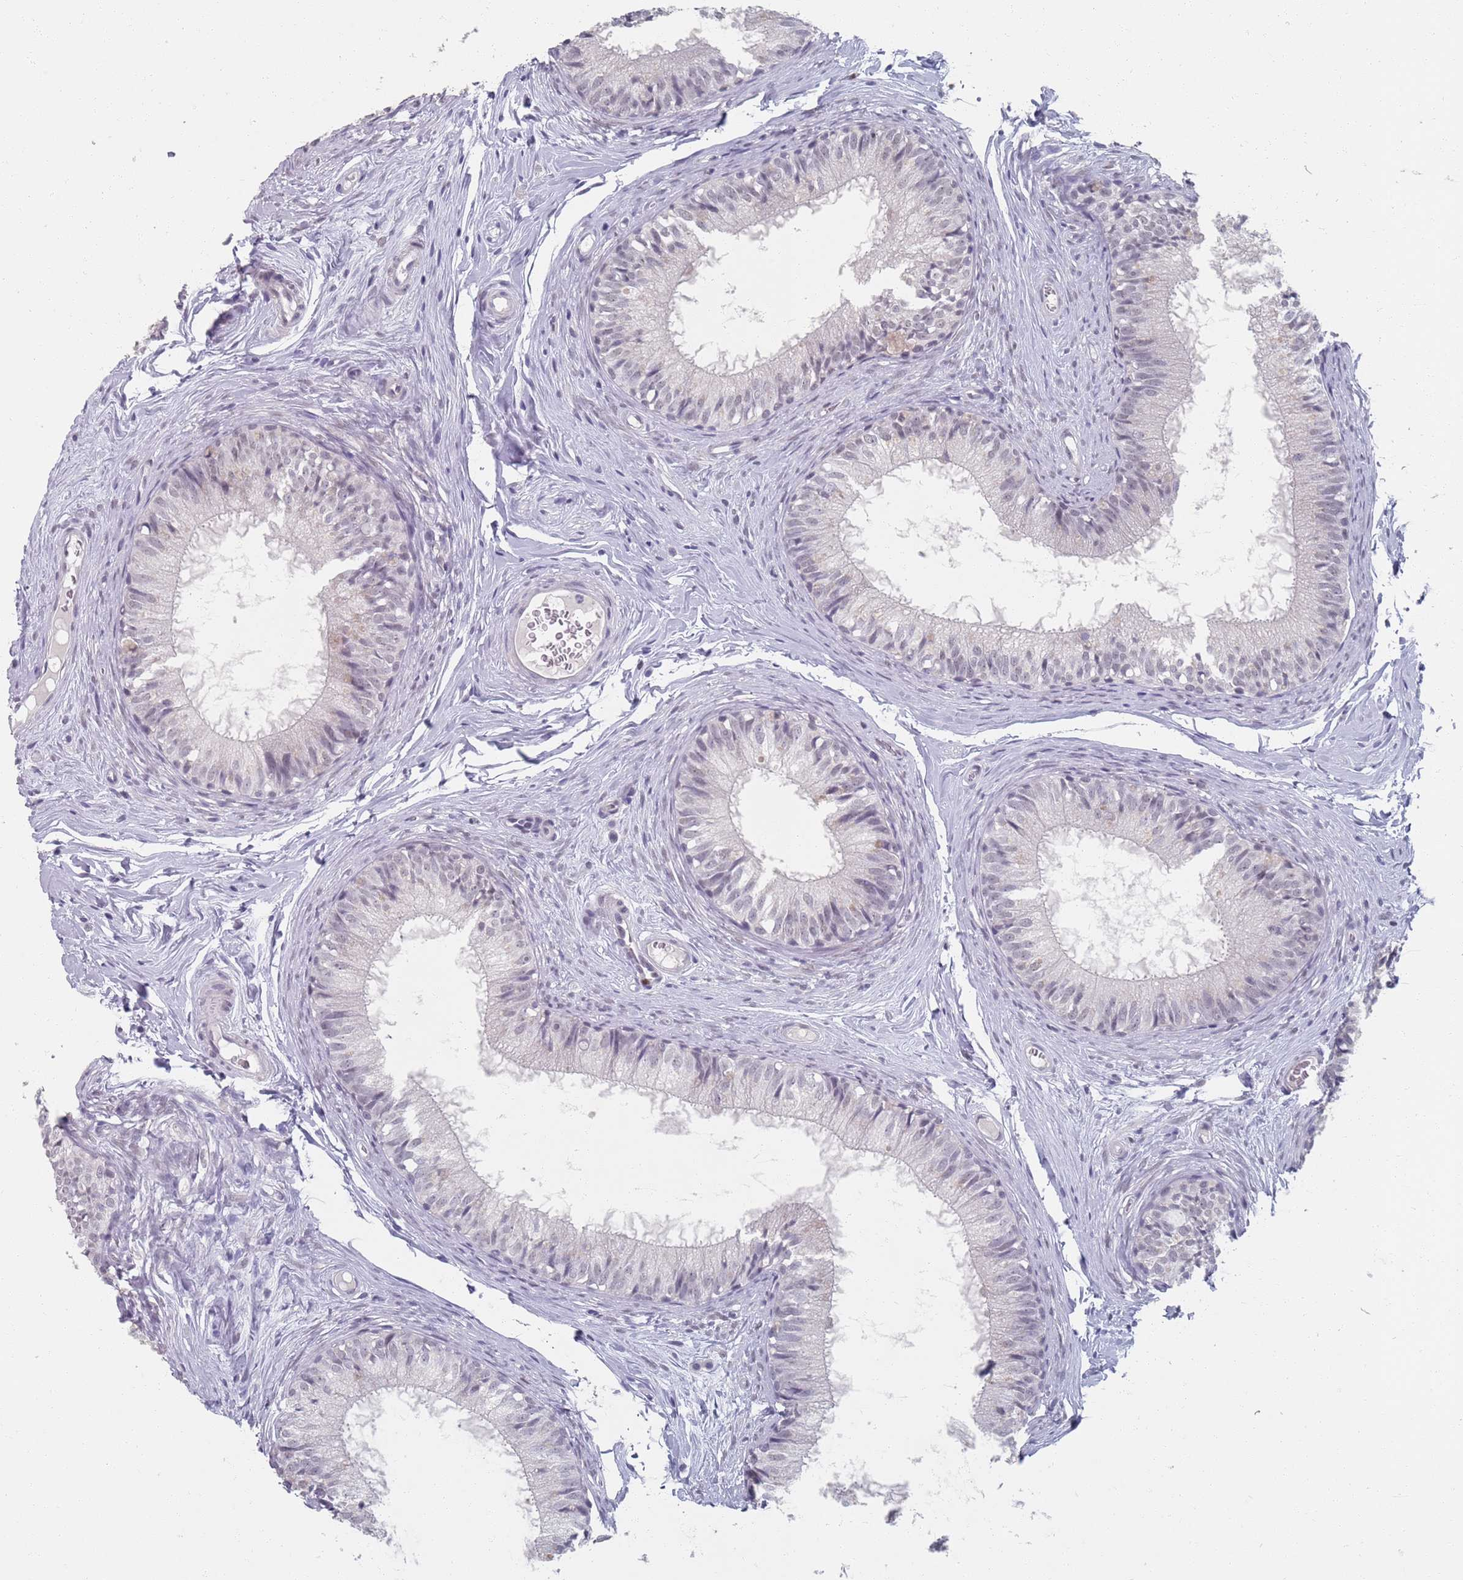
{"staining": {"intensity": "weak", "quantity": "<25%", "location": "nuclear"}, "tissue": "epididymis", "cell_type": "Glandular cells", "image_type": "normal", "snomed": [{"axis": "morphology", "description": "Normal tissue, NOS"}, {"axis": "topography", "description": "Epididymis"}], "caption": "Photomicrograph shows no significant protein expression in glandular cells of normal epididymis.", "gene": "SAMD1", "patient": {"sex": "male", "age": 25}}